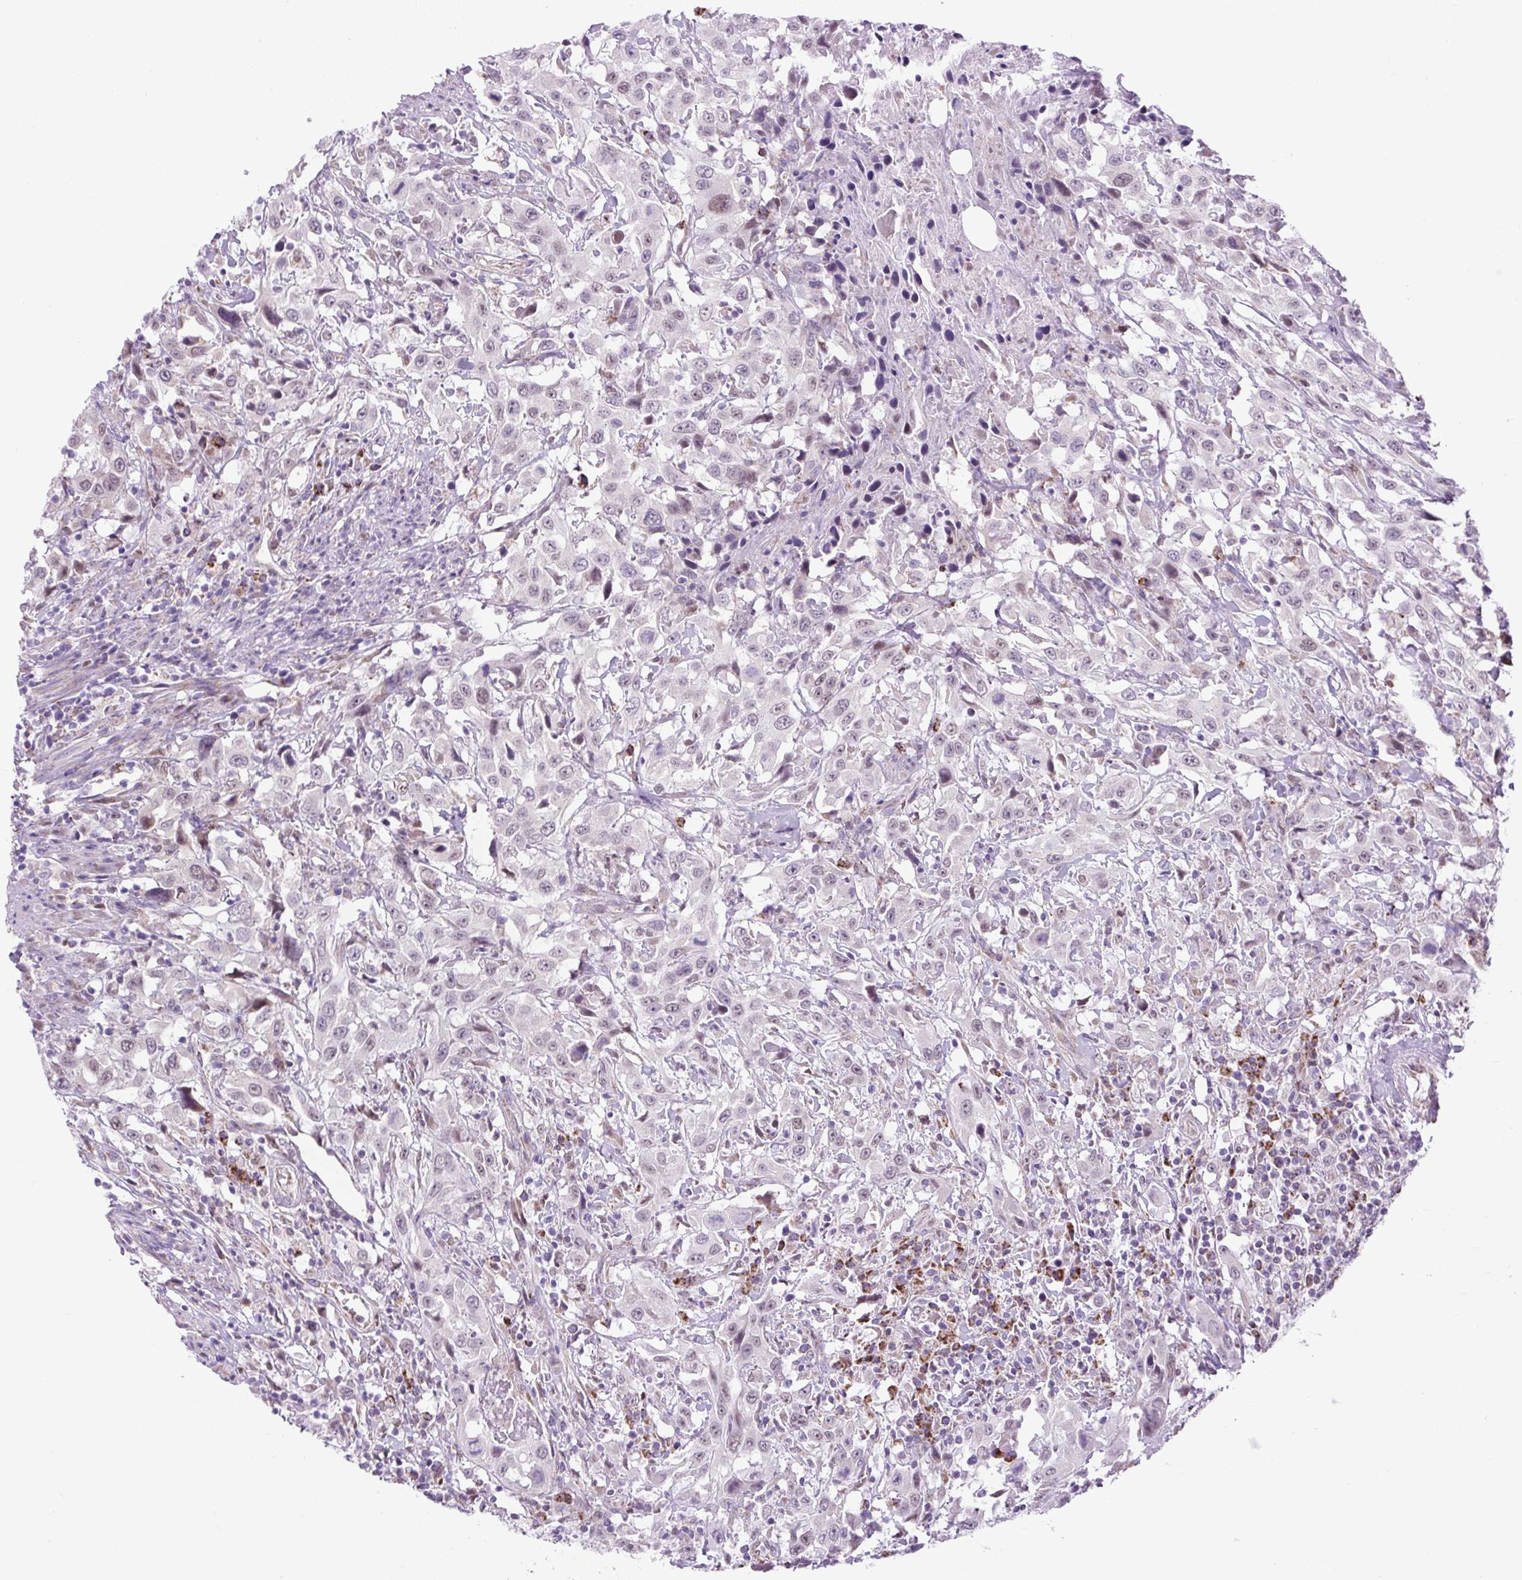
{"staining": {"intensity": "weak", "quantity": "<25%", "location": "nuclear"}, "tissue": "urothelial cancer", "cell_type": "Tumor cells", "image_type": "cancer", "snomed": [{"axis": "morphology", "description": "Urothelial carcinoma, High grade"}, {"axis": "topography", "description": "Urinary bladder"}], "caption": "This is an immunohistochemistry (IHC) histopathology image of urothelial cancer. There is no expression in tumor cells.", "gene": "SCO2", "patient": {"sex": "male", "age": 61}}